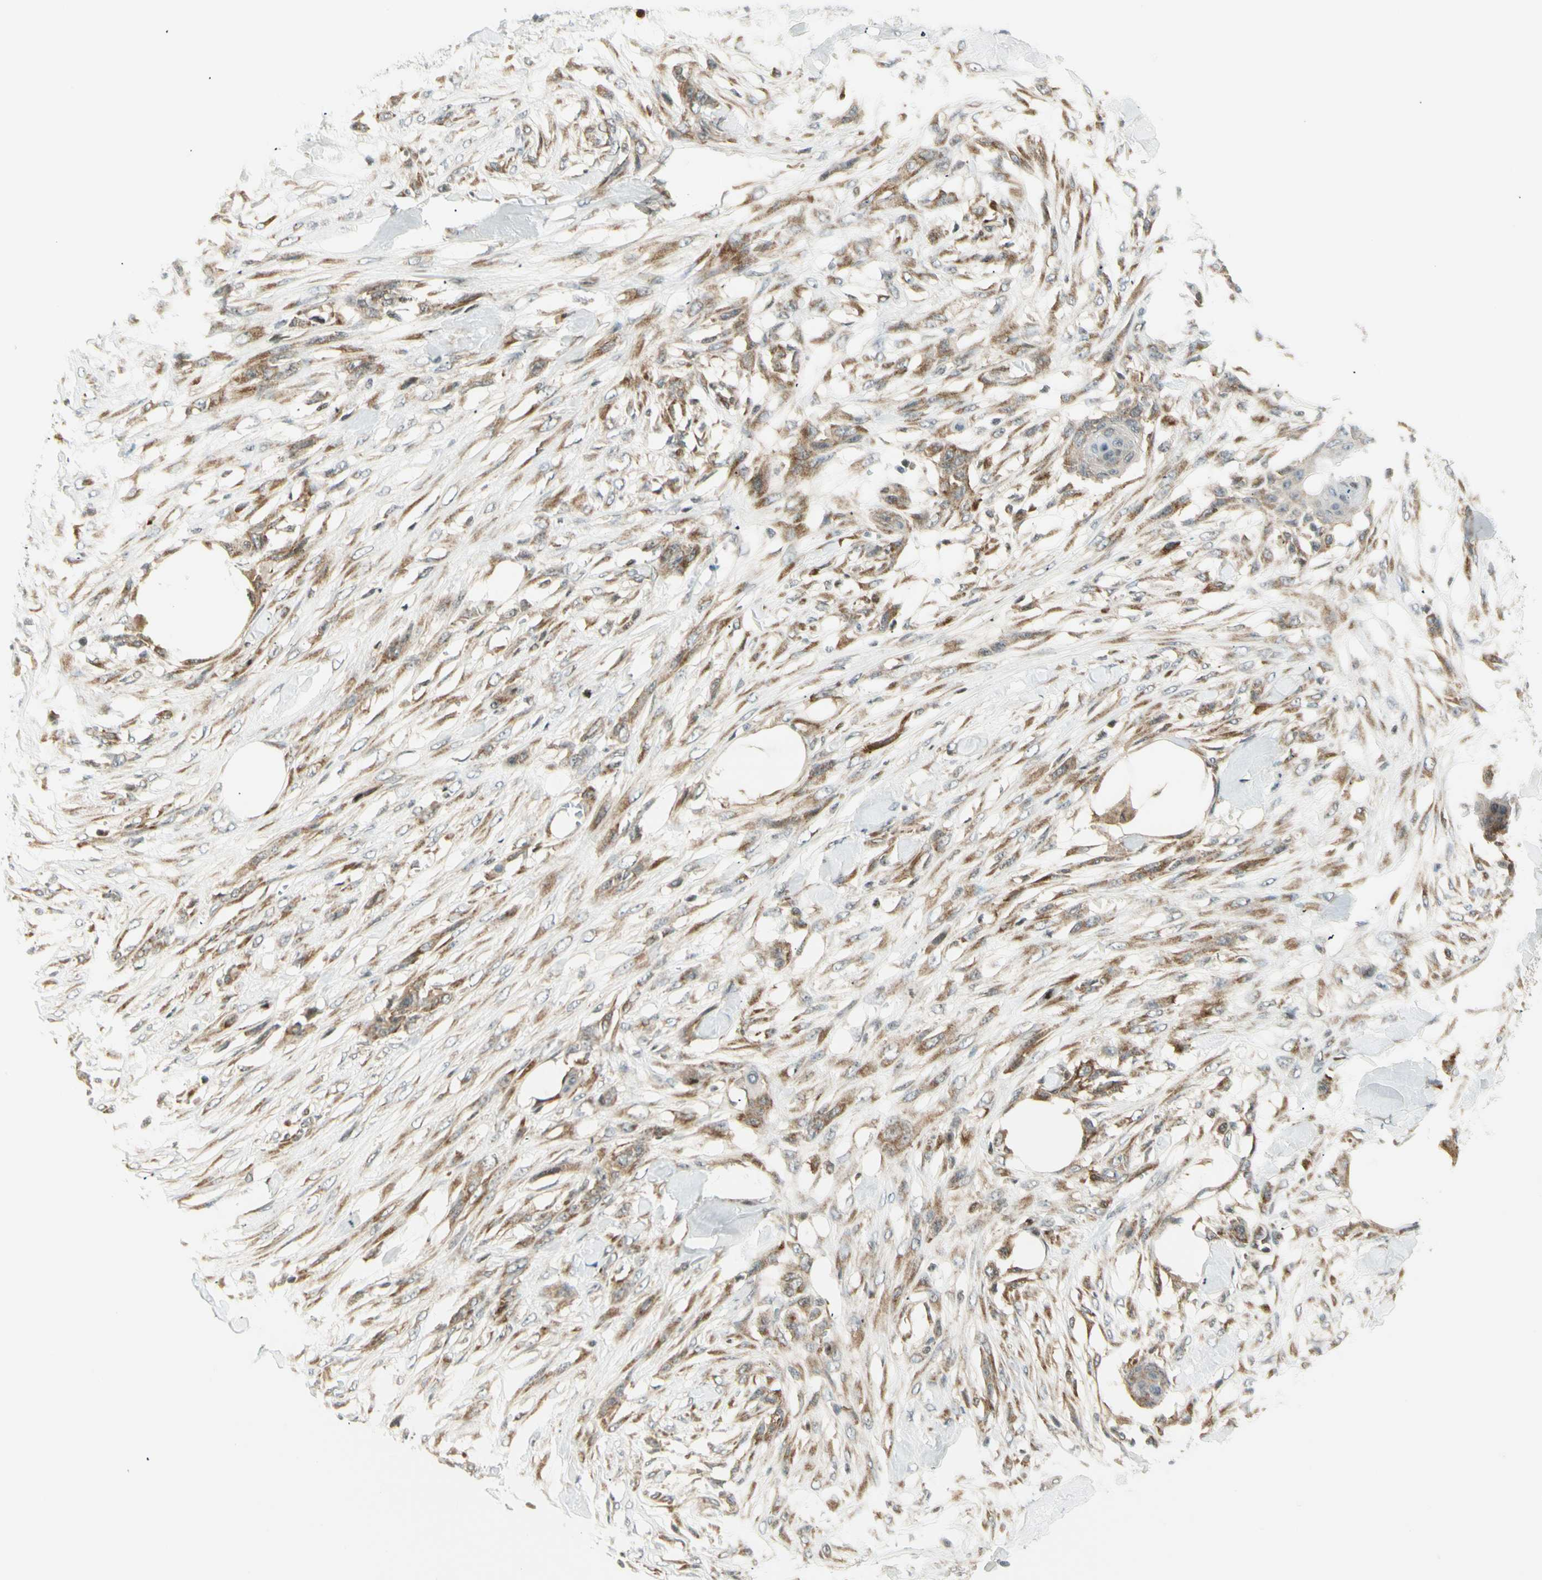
{"staining": {"intensity": "moderate", "quantity": ">75%", "location": "cytoplasmic/membranous"}, "tissue": "skin cancer", "cell_type": "Tumor cells", "image_type": "cancer", "snomed": [{"axis": "morphology", "description": "Squamous cell carcinoma, NOS"}, {"axis": "topography", "description": "Skin"}], "caption": "High-magnification brightfield microscopy of skin cancer (squamous cell carcinoma) stained with DAB (3,3'-diaminobenzidine) (brown) and counterstained with hematoxylin (blue). tumor cells exhibit moderate cytoplasmic/membranous staining is identified in approximately>75% of cells. (Stains: DAB (3,3'-diaminobenzidine) in brown, nuclei in blue, Microscopy: brightfield microscopy at high magnification).", "gene": "TPT1", "patient": {"sex": "female", "age": 59}}